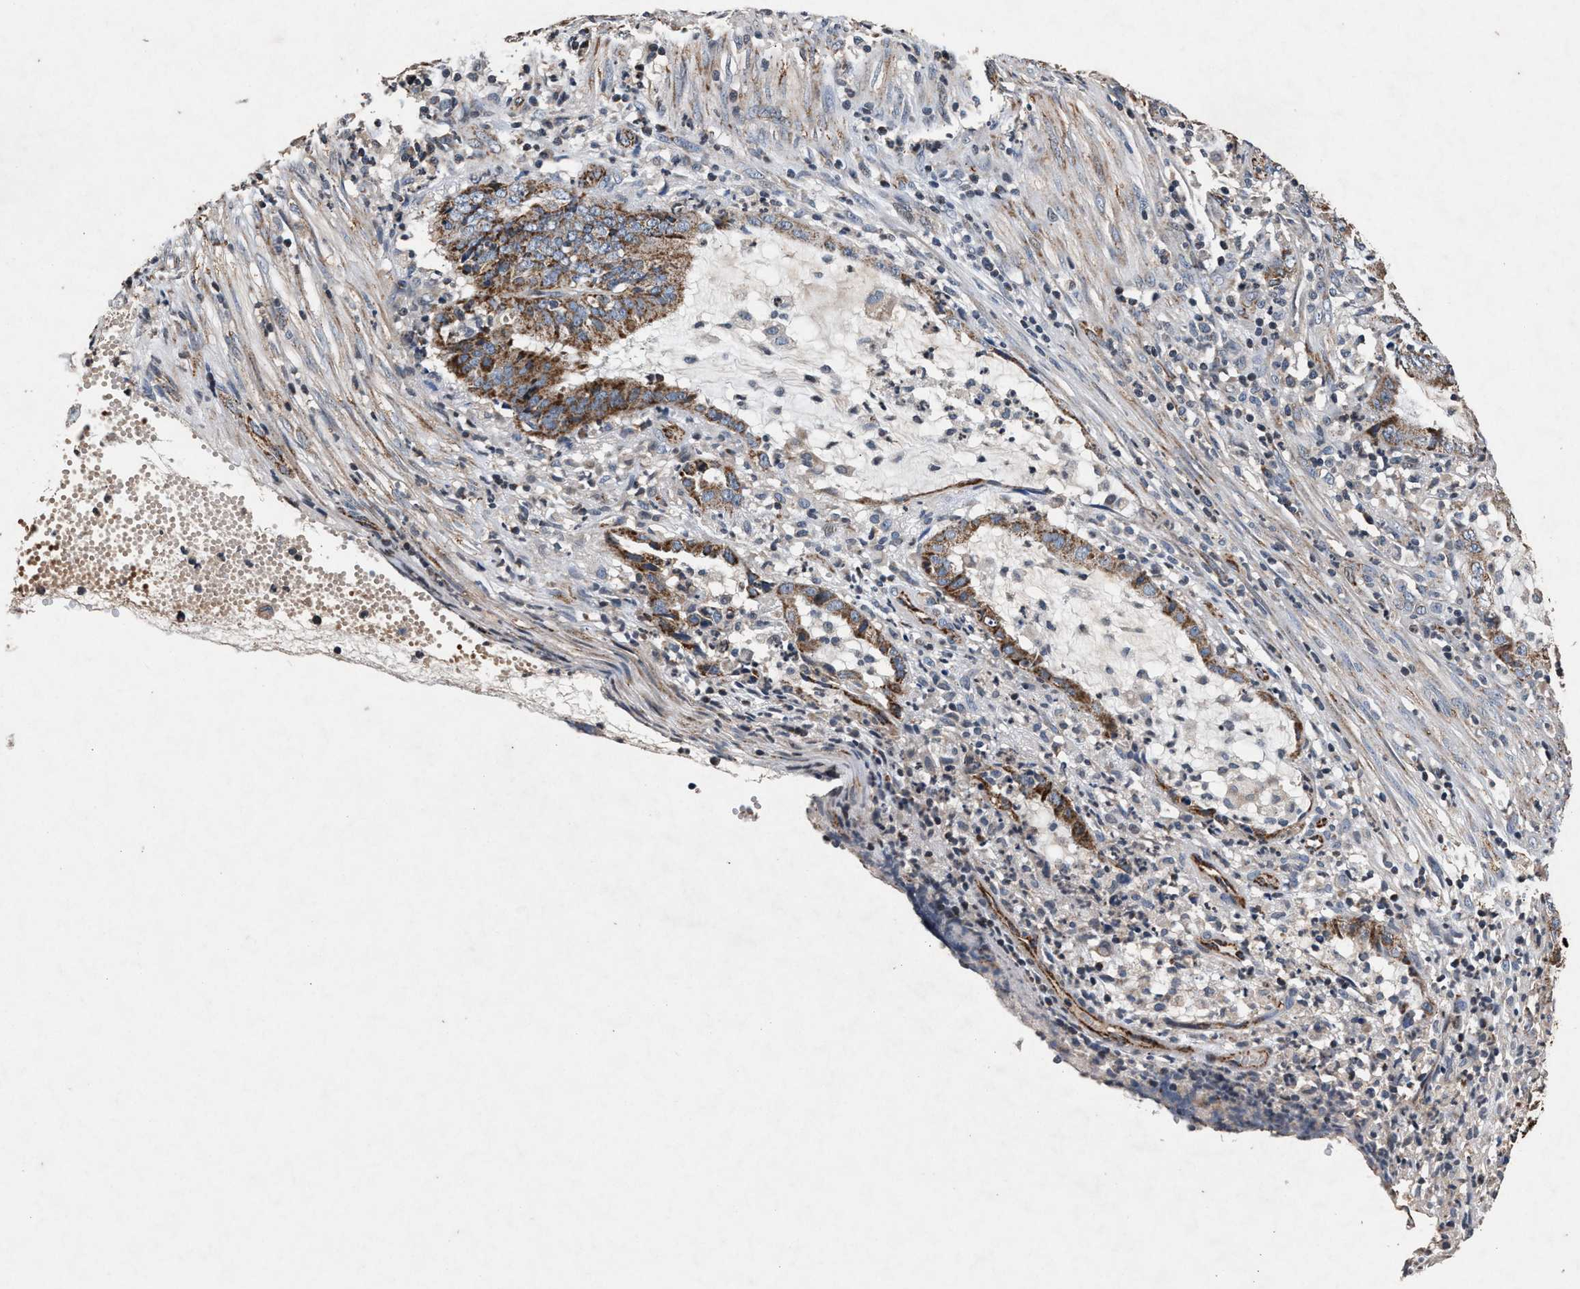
{"staining": {"intensity": "moderate", "quantity": ">75%", "location": "cytoplasmic/membranous"}, "tissue": "endometrial cancer", "cell_type": "Tumor cells", "image_type": "cancer", "snomed": [{"axis": "morphology", "description": "Adenocarcinoma, NOS"}, {"axis": "topography", "description": "Endometrium"}], "caption": "Tumor cells exhibit medium levels of moderate cytoplasmic/membranous staining in approximately >75% of cells in human endometrial cancer.", "gene": "PKD2L1", "patient": {"sex": "female", "age": 51}}